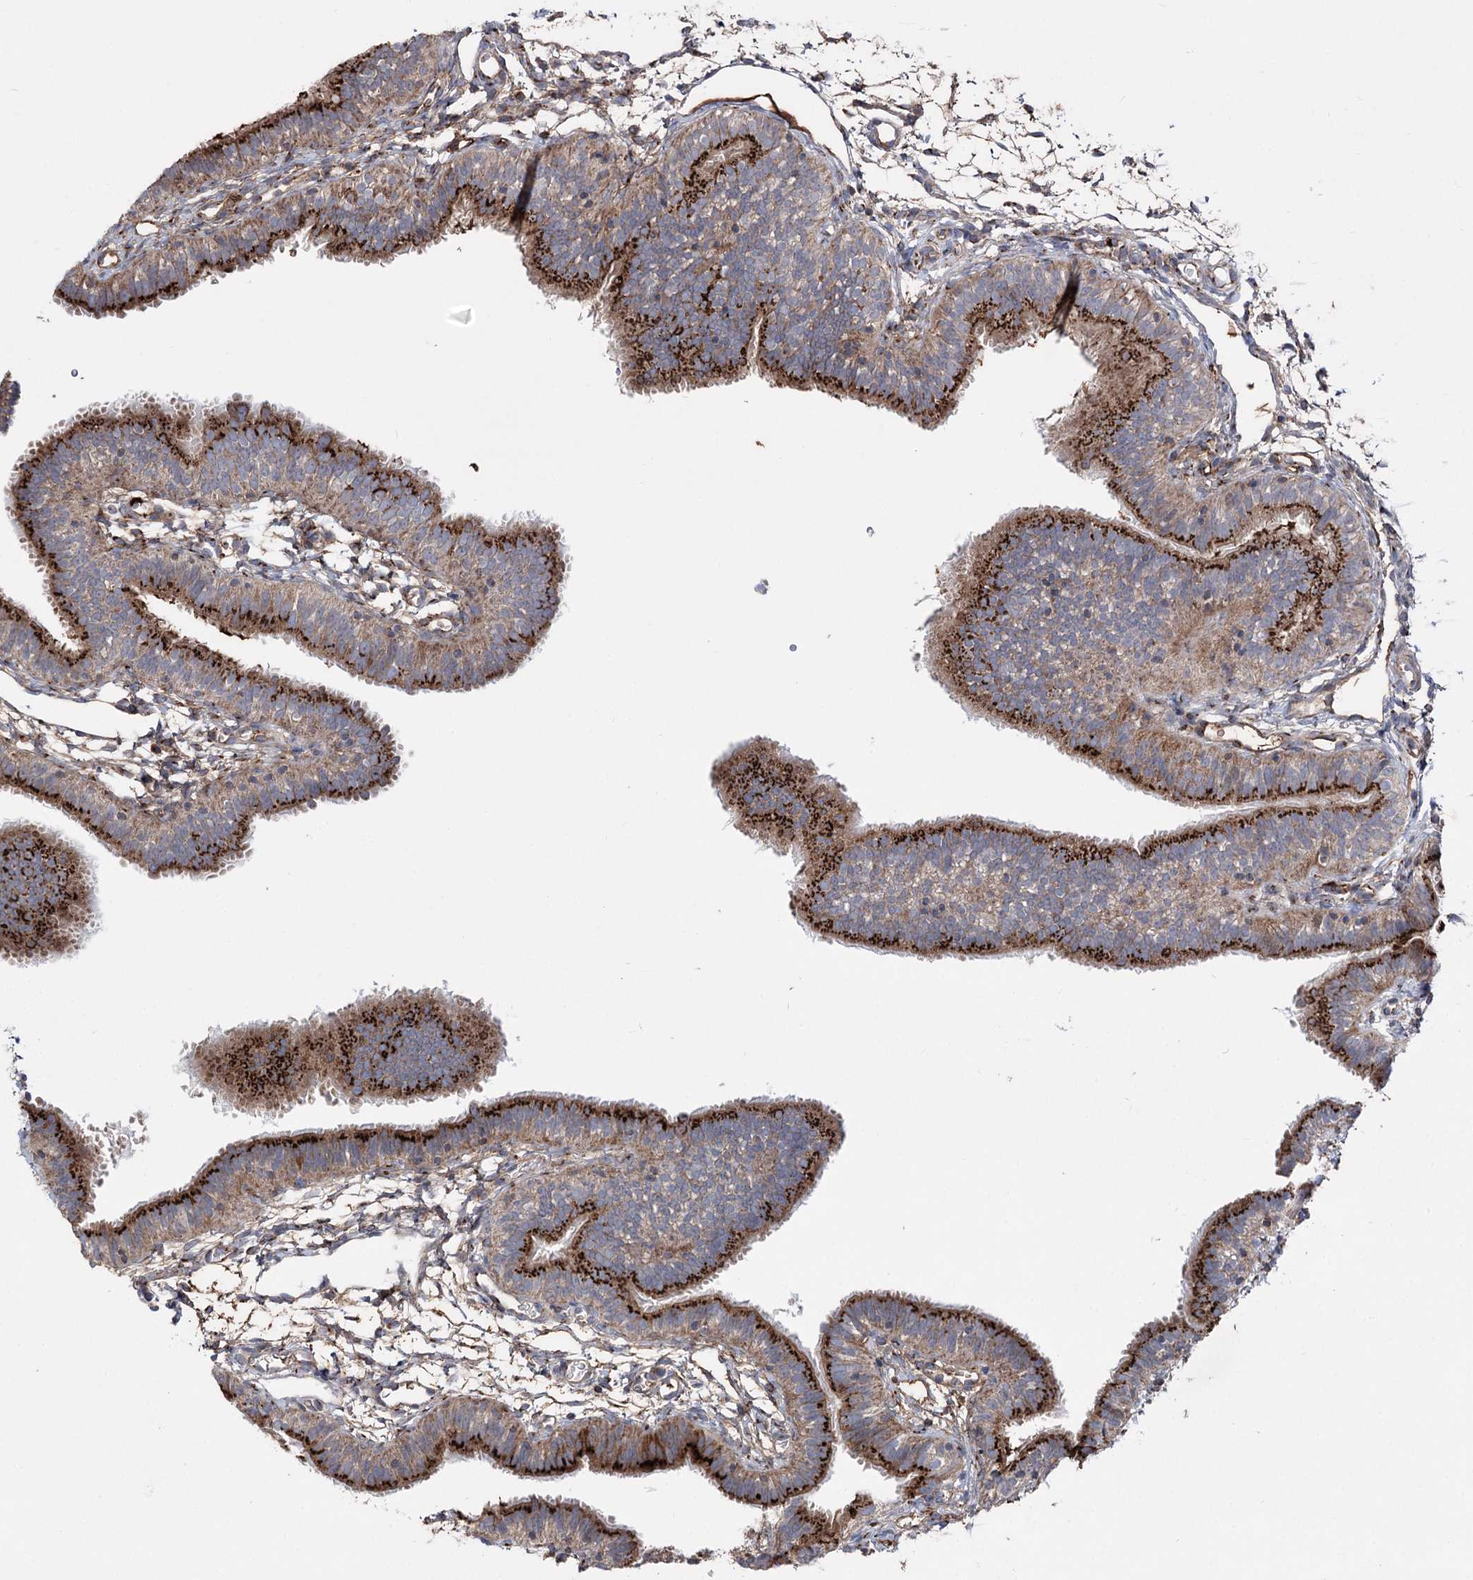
{"staining": {"intensity": "strong", "quantity": ">75%", "location": "cytoplasmic/membranous"}, "tissue": "fallopian tube", "cell_type": "Glandular cells", "image_type": "normal", "snomed": [{"axis": "morphology", "description": "Normal tissue, NOS"}, {"axis": "topography", "description": "Fallopian tube"}], "caption": "DAB immunohistochemical staining of normal fallopian tube reveals strong cytoplasmic/membranous protein staining in approximately >75% of glandular cells.", "gene": "ARHGAP20", "patient": {"sex": "female", "age": 35}}